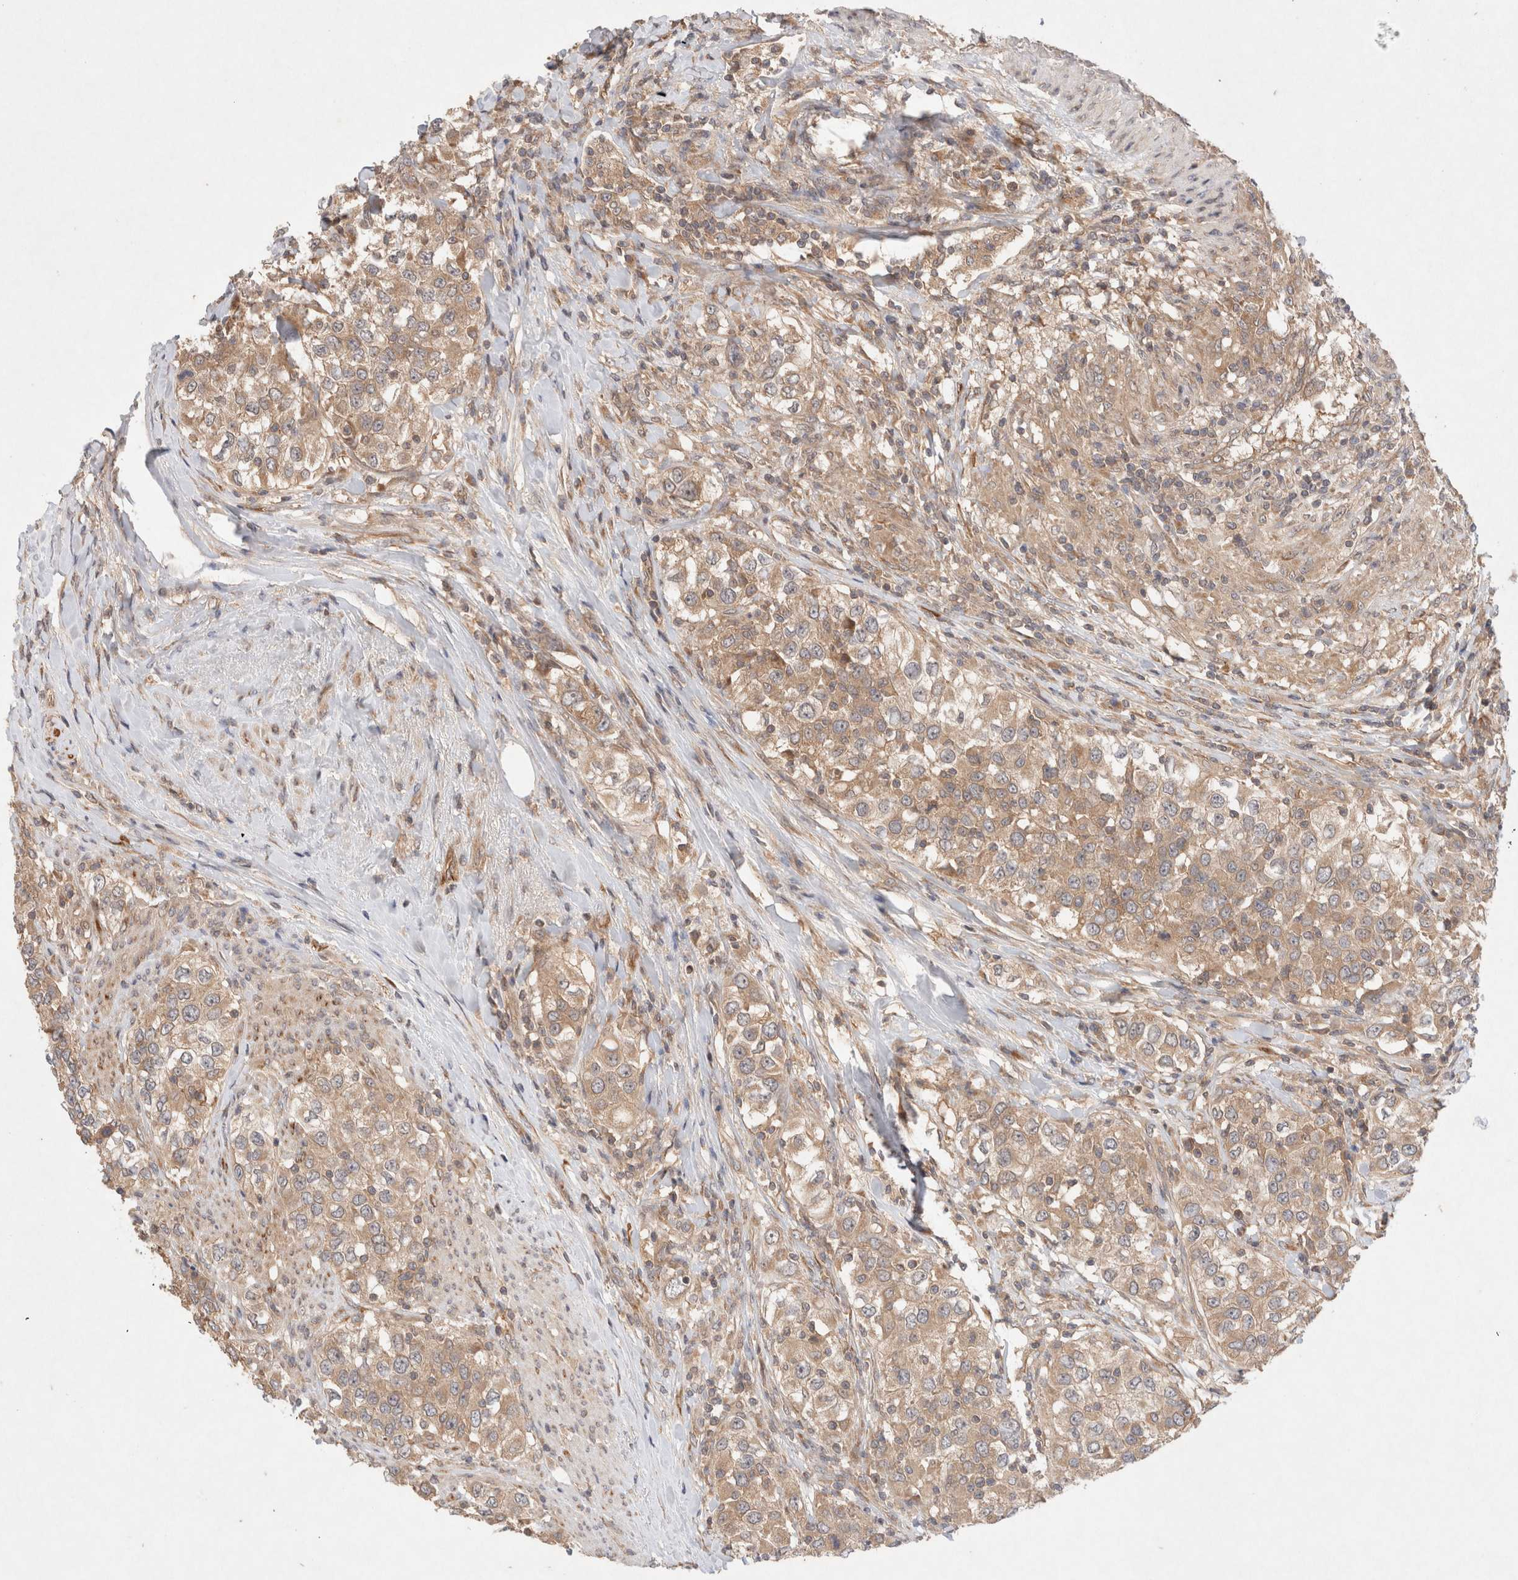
{"staining": {"intensity": "moderate", "quantity": ">75%", "location": "cytoplasmic/membranous"}, "tissue": "urothelial cancer", "cell_type": "Tumor cells", "image_type": "cancer", "snomed": [{"axis": "morphology", "description": "Urothelial carcinoma, High grade"}, {"axis": "topography", "description": "Urinary bladder"}], "caption": "A medium amount of moderate cytoplasmic/membranous positivity is identified in about >75% of tumor cells in high-grade urothelial carcinoma tissue.", "gene": "KLHL20", "patient": {"sex": "female", "age": 80}}